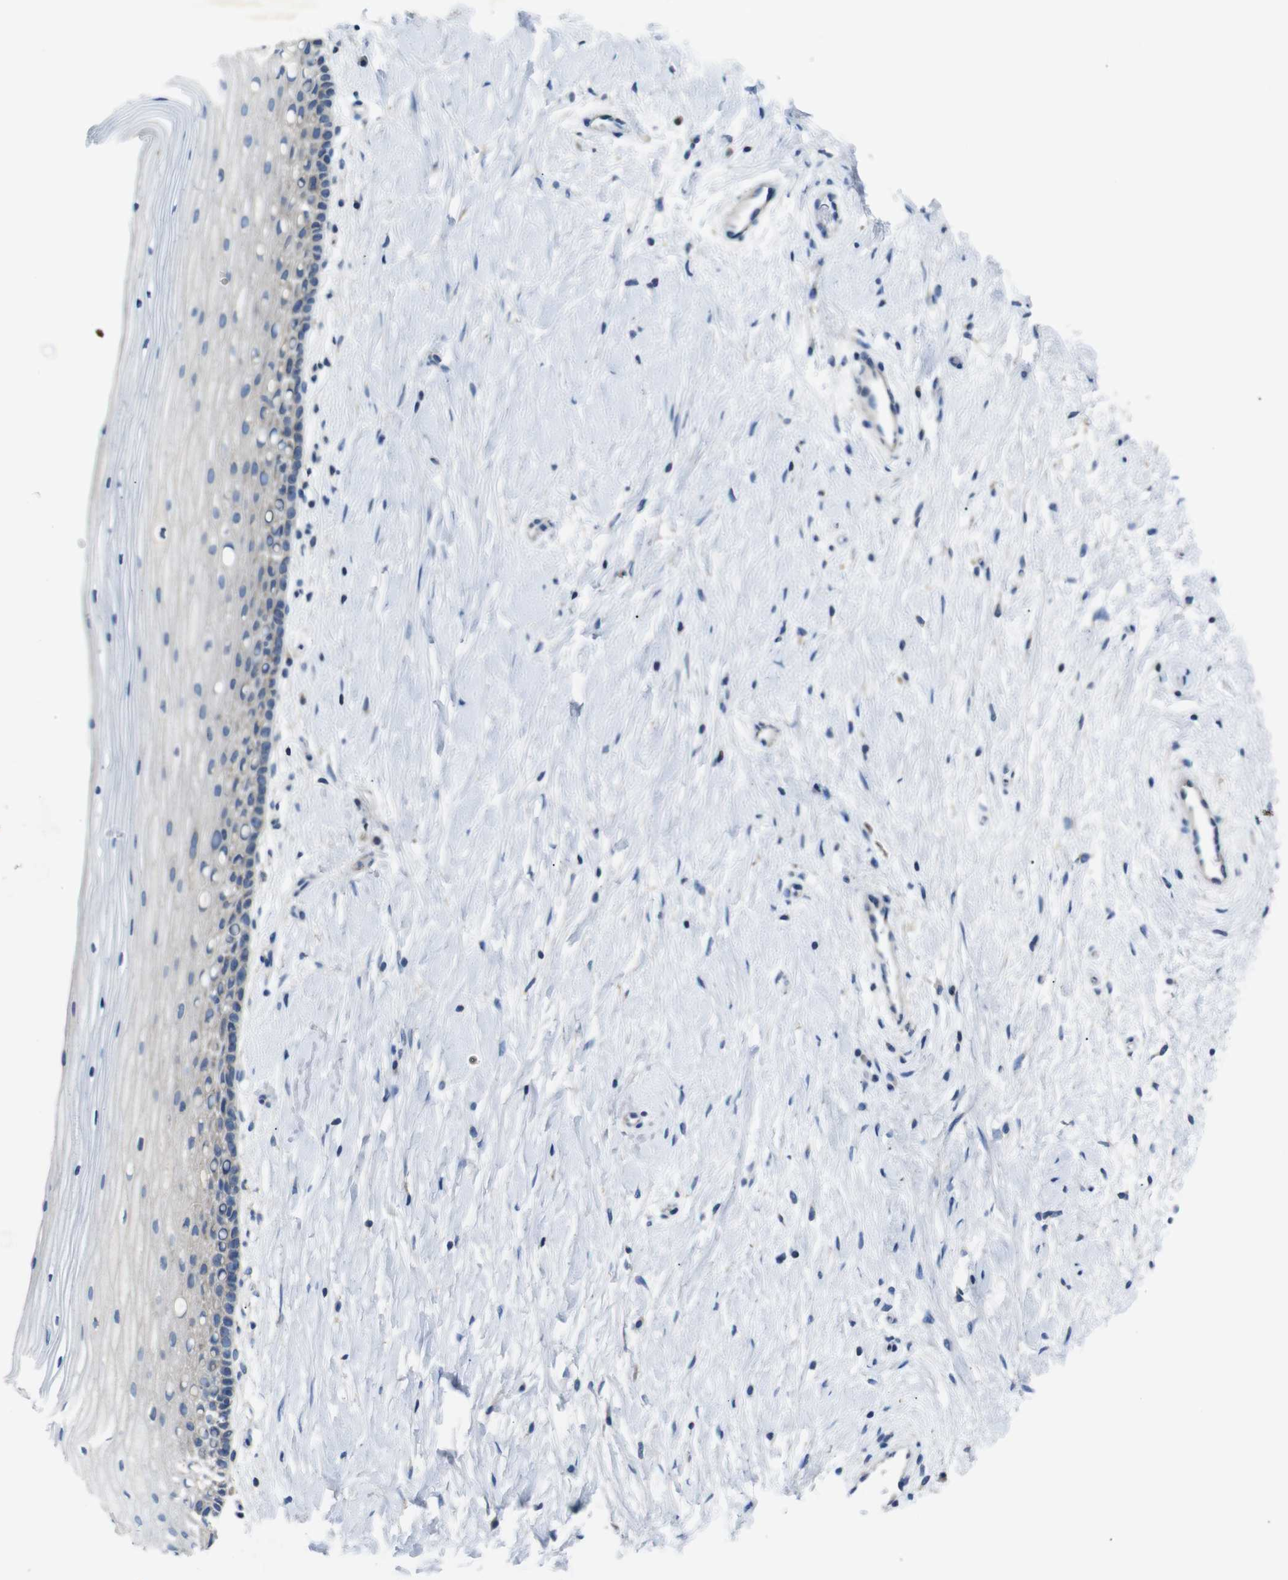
{"staining": {"intensity": "weak", "quantity": "<25%", "location": "cytoplasmic/membranous"}, "tissue": "cervix", "cell_type": "Glandular cells", "image_type": "normal", "snomed": [{"axis": "morphology", "description": "Normal tissue, NOS"}, {"axis": "topography", "description": "Cervix"}], "caption": "IHC histopathology image of unremarkable cervix: cervix stained with DAB (3,3'-diaminobenzidine) shows no significant protein staining in glandular cells.", "gene": "DCP1A", "patient": {"sex": "female", "age": 39}}